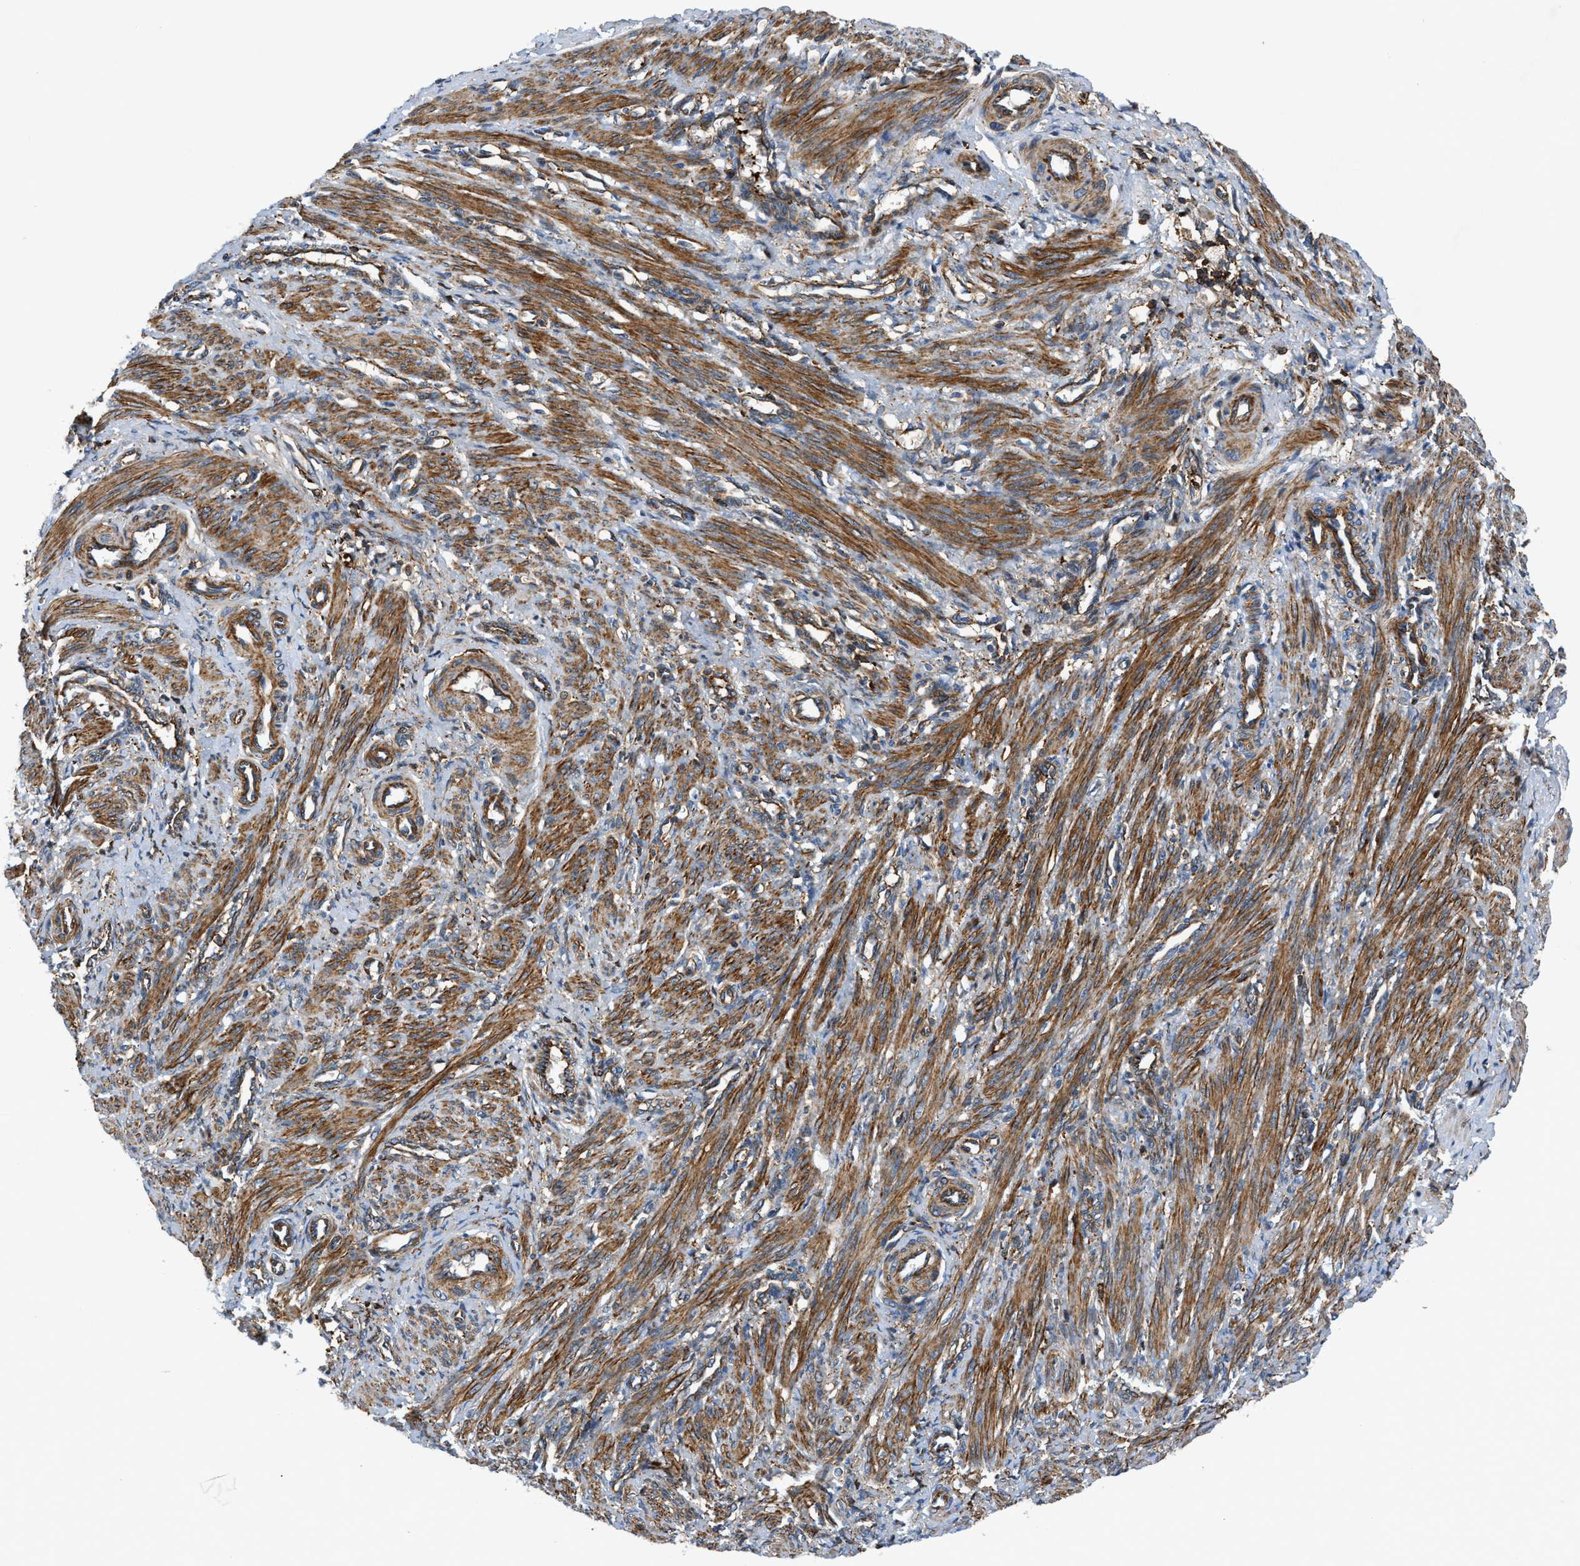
{"staining": {"intensity": "moderate", "quantity": ">75%", "location": "cytoplasmic/membranous"}, "tissue": "smooth muscle", "cell_type": "Smooth muscle cells", "image_type": "normal", "snomed": [{"axis": "morphology", "description": "Normal tissue, NOS"}, {"axis": "topography", "description": "Endometrium"}], "caption": "Protein staining of normal smooth muscle demonstrates moderate cytoplasmic/membranous positivity in about >75% of smooth muscle cells. (DAB IHC with brightfield microscopy, high magnification).", "gene": "DHODH", "patient": {"sex": "female", "age": 33}}